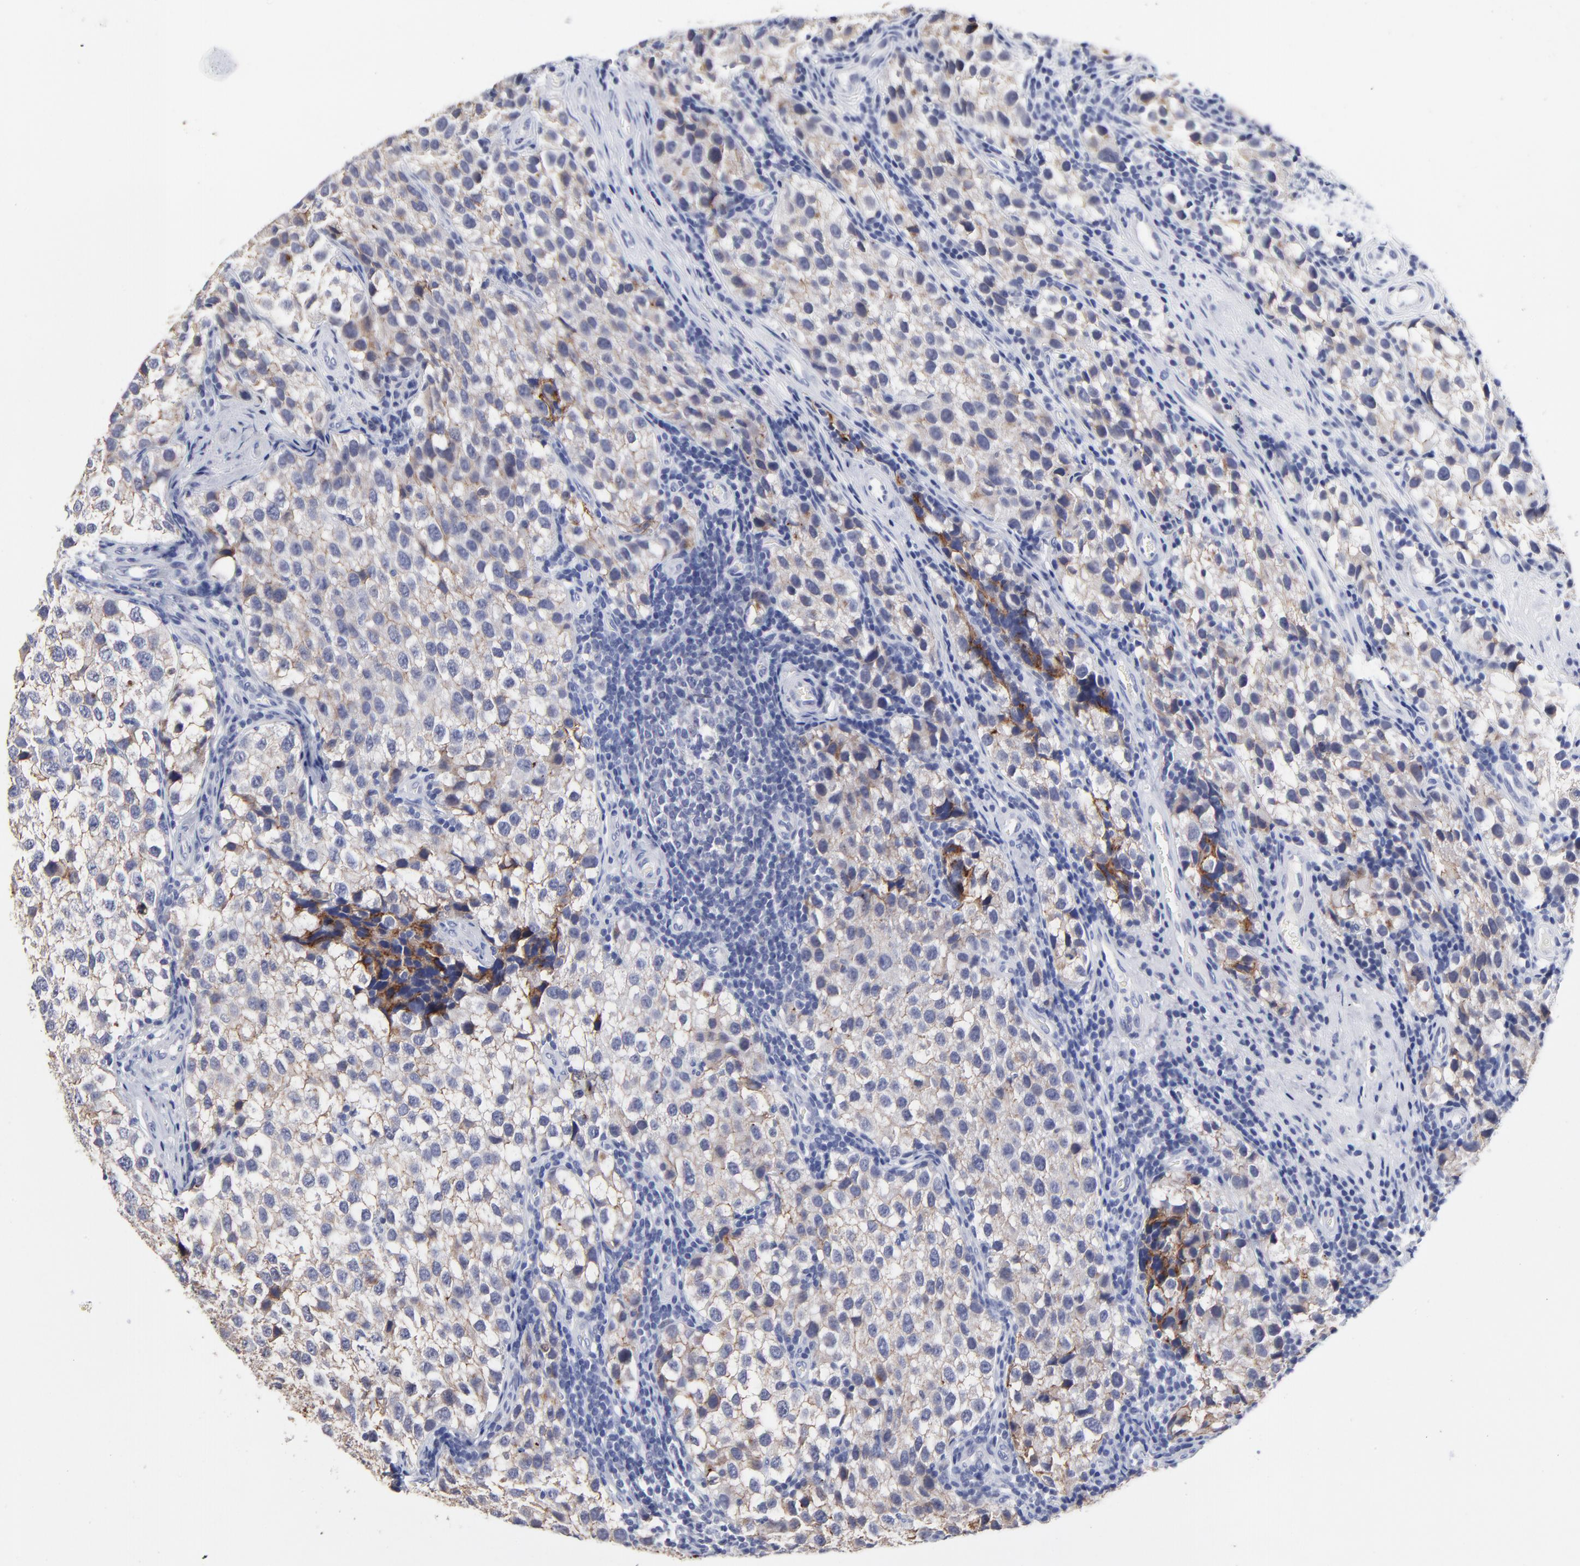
{"staining": {"intensity": "moderate", "quantity": "<25%", "location": "cytoplasmic/membranous"}, "tissue": "testis cancer", "cell_type": "Tumor cells", "image_type": "cancer", "snomed": [{"axis": "morphology", "description": "Seminoma, NOS"}, {"axis": "topography", "description": "Testis"}], "caption": "Testis seminoma tissue demonstrates moderate cytoplasmic/membranous expression in approximately <25% of tumor cells The protein of interest is stained brown, and the nuclei are stained in blue (DAB IHC with brightfield microscopy, high magnification).", "gene": "CXADR", "patient": {"sex": "male", "age": 39}}